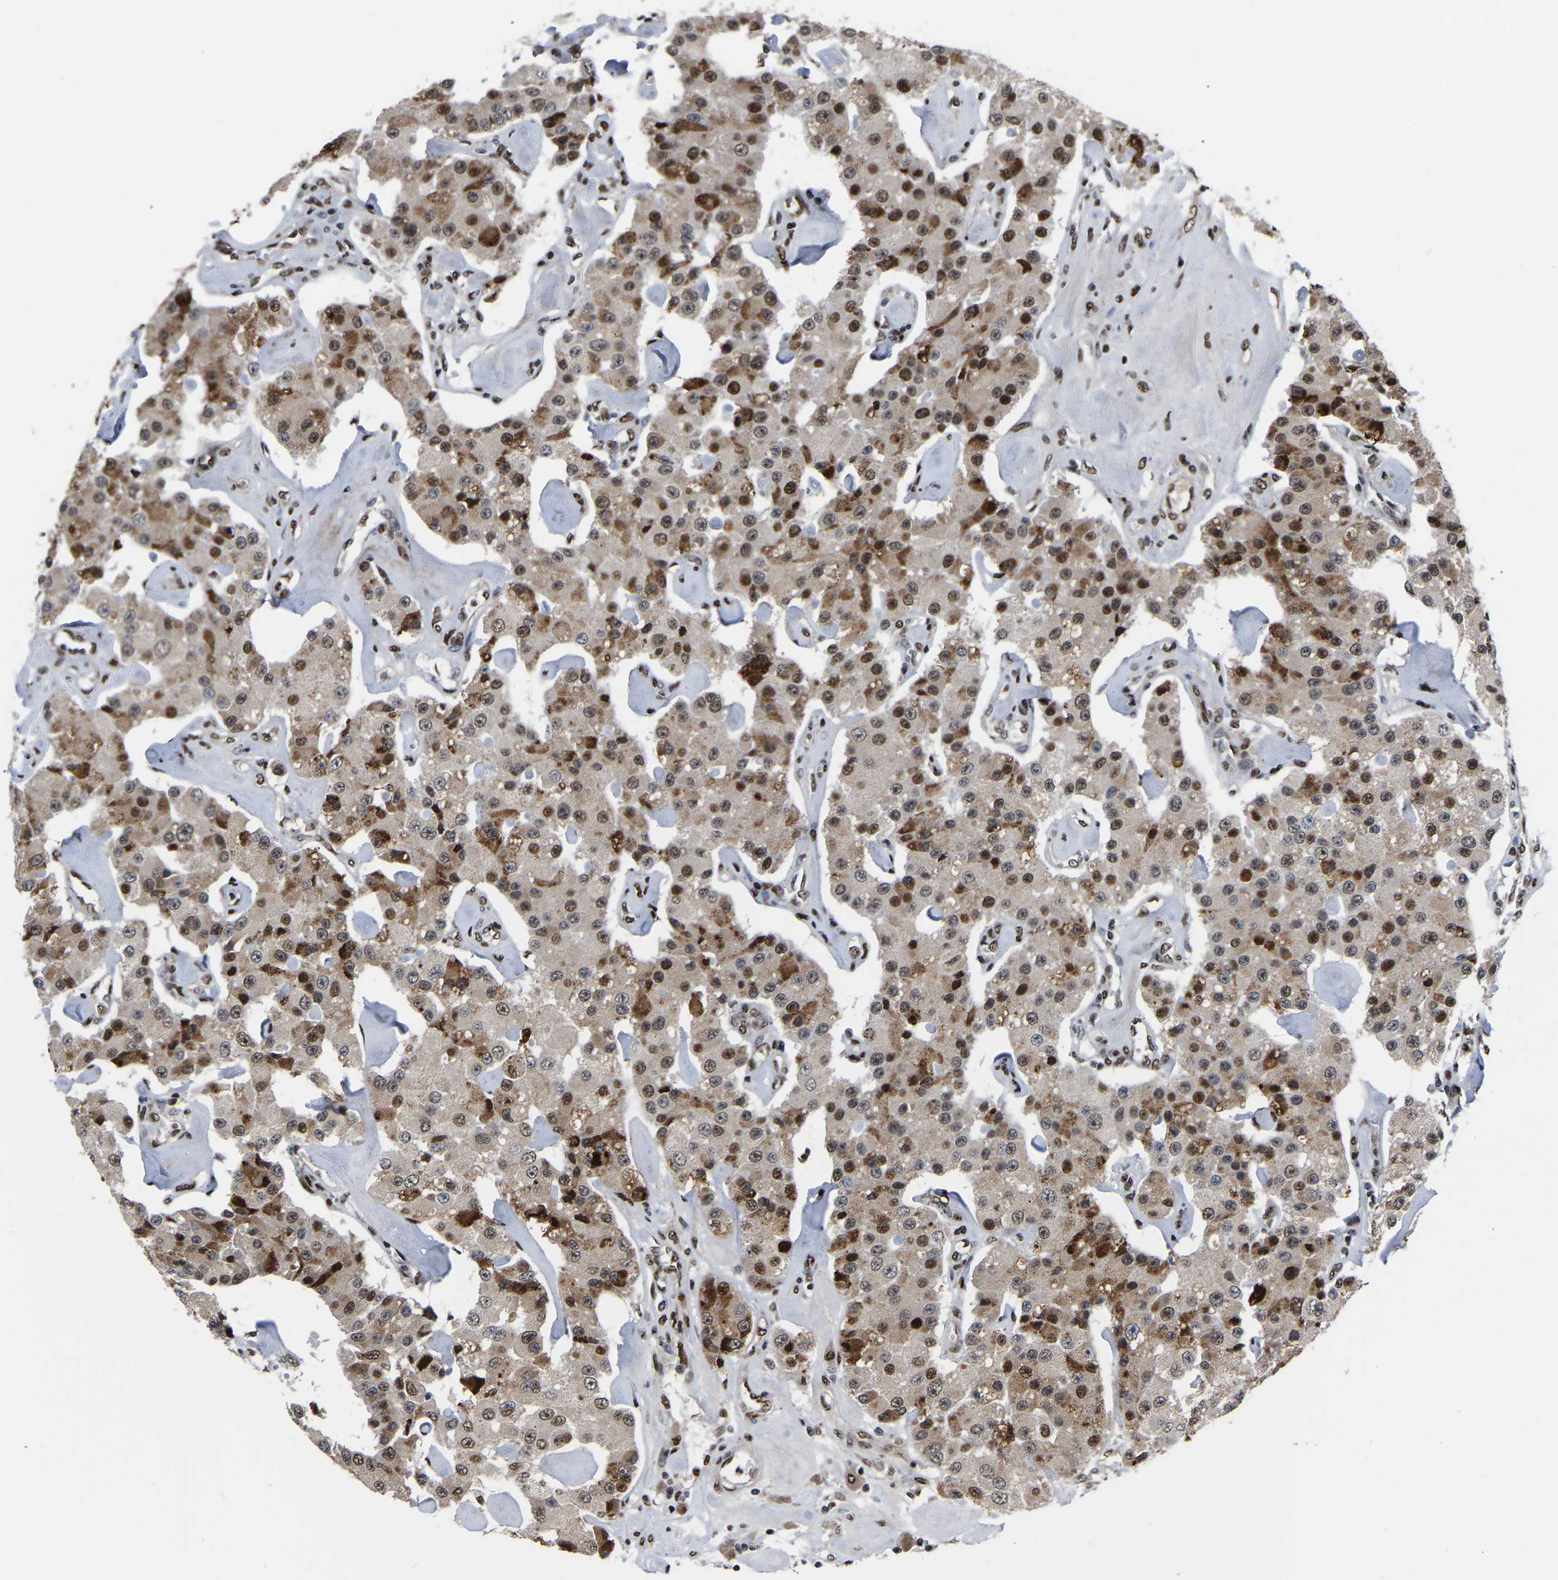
{"staining": {"intensity": "strong", "quantity": "25%-75%", "location": "nuclear"}, "tissue": "carcinoid", "cell_type": "Tumor cells", "image_type": "cancer", "snomed": [{"axis": "morphology", "description": "Carcinoid, malignant, NOS"}, {"axis": "topography", "description": "Pancreas"}], "caption": "Brown immunohistochemical staining in carcinoid reveals strong nuclear expression in approximately 25%-75% of tumor cells.", "gene": "TRIM35", "patient": {"sex": "male", "age": 41}}